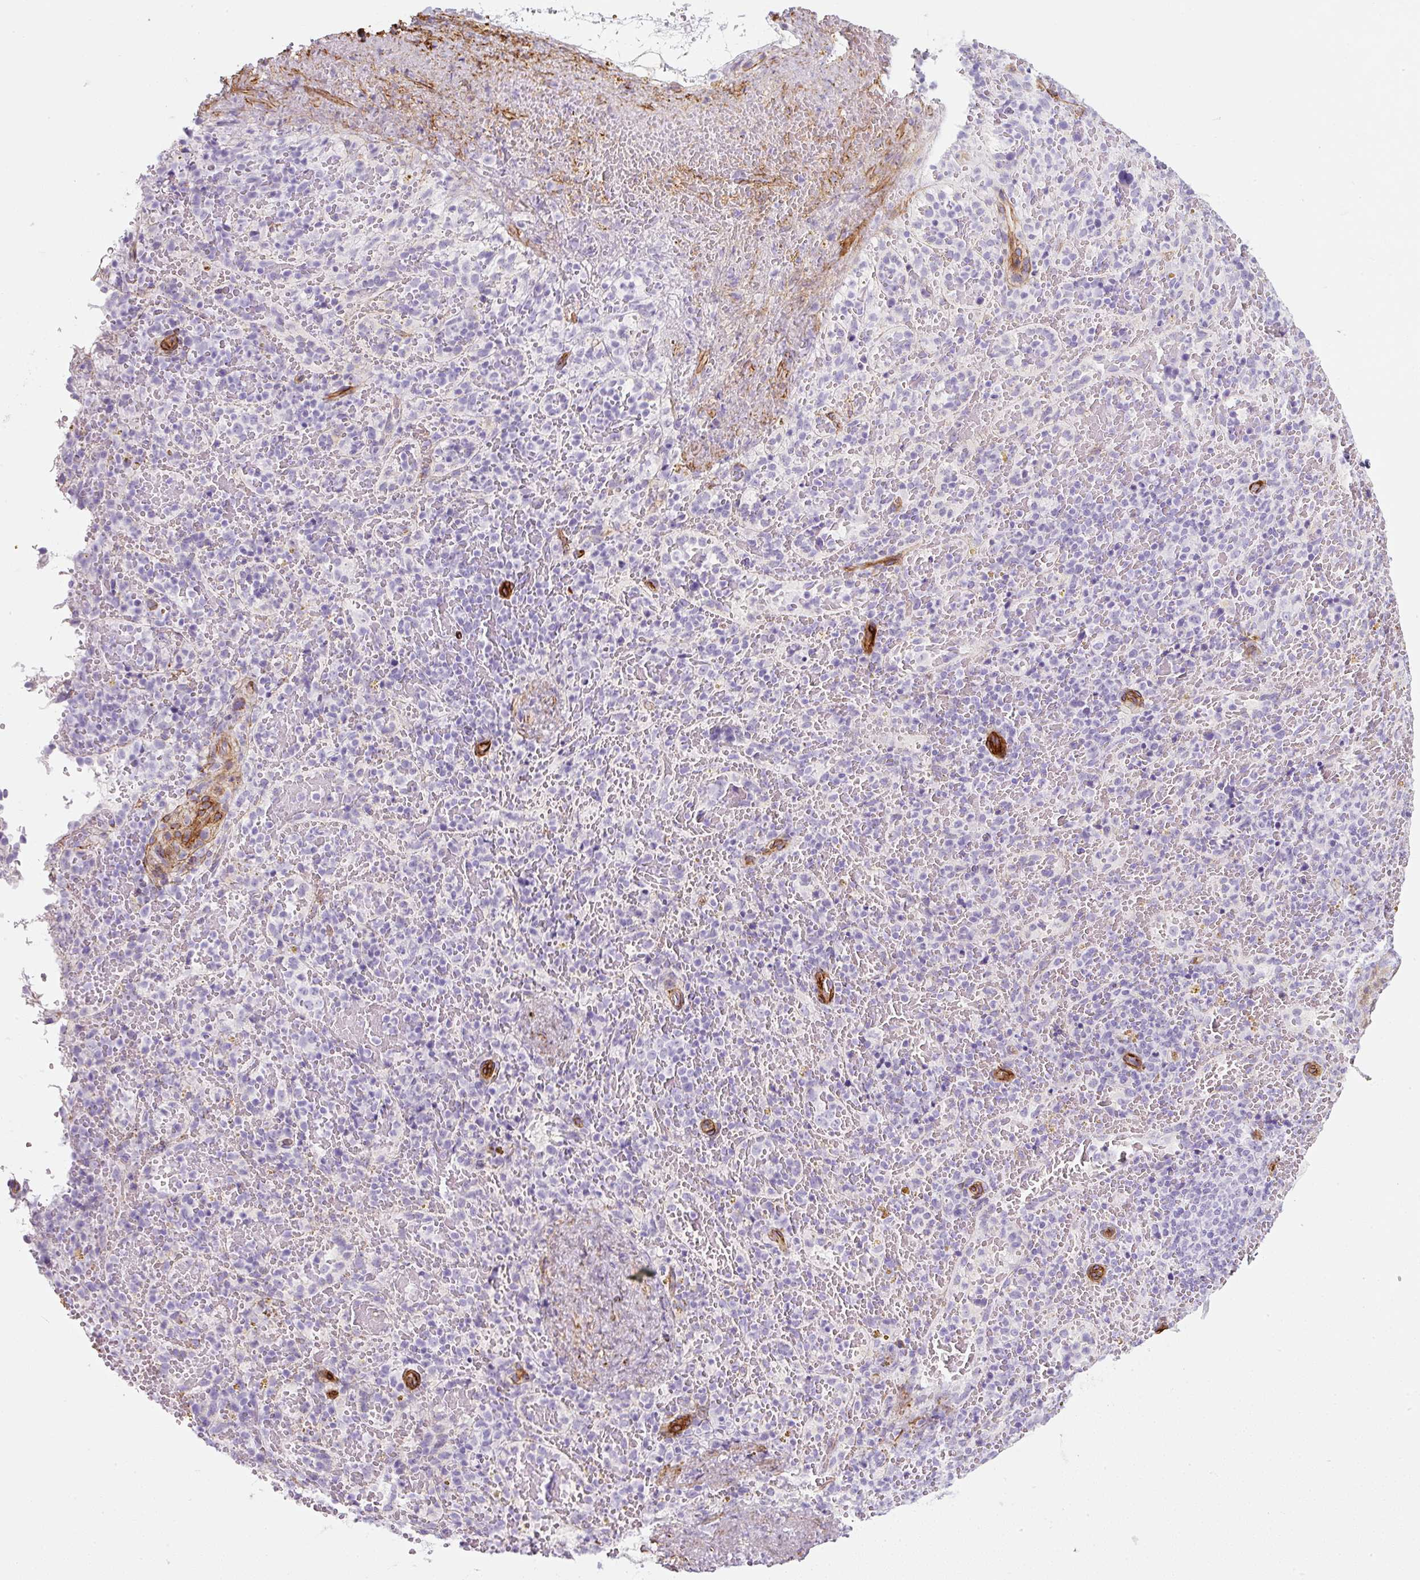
{"staining": {"intensity": "negative", "quantity": "none", "location": "none"}, "tissue": "spleen", "cell_type": "Cells in red pulp", "image_type": "normal", "snomed": [{"axis": "morphology", "description": "Normal tissue, NOS"}, {"axis": "topography", "description": "Spleen"}], "caption": "Immunohistochemistry (IHC) of unremarkable human spleen demonstrates no expression in cells in red pulp.", "gene": "CAVIN3", "patient": {"sex": "female", "age": 50}}